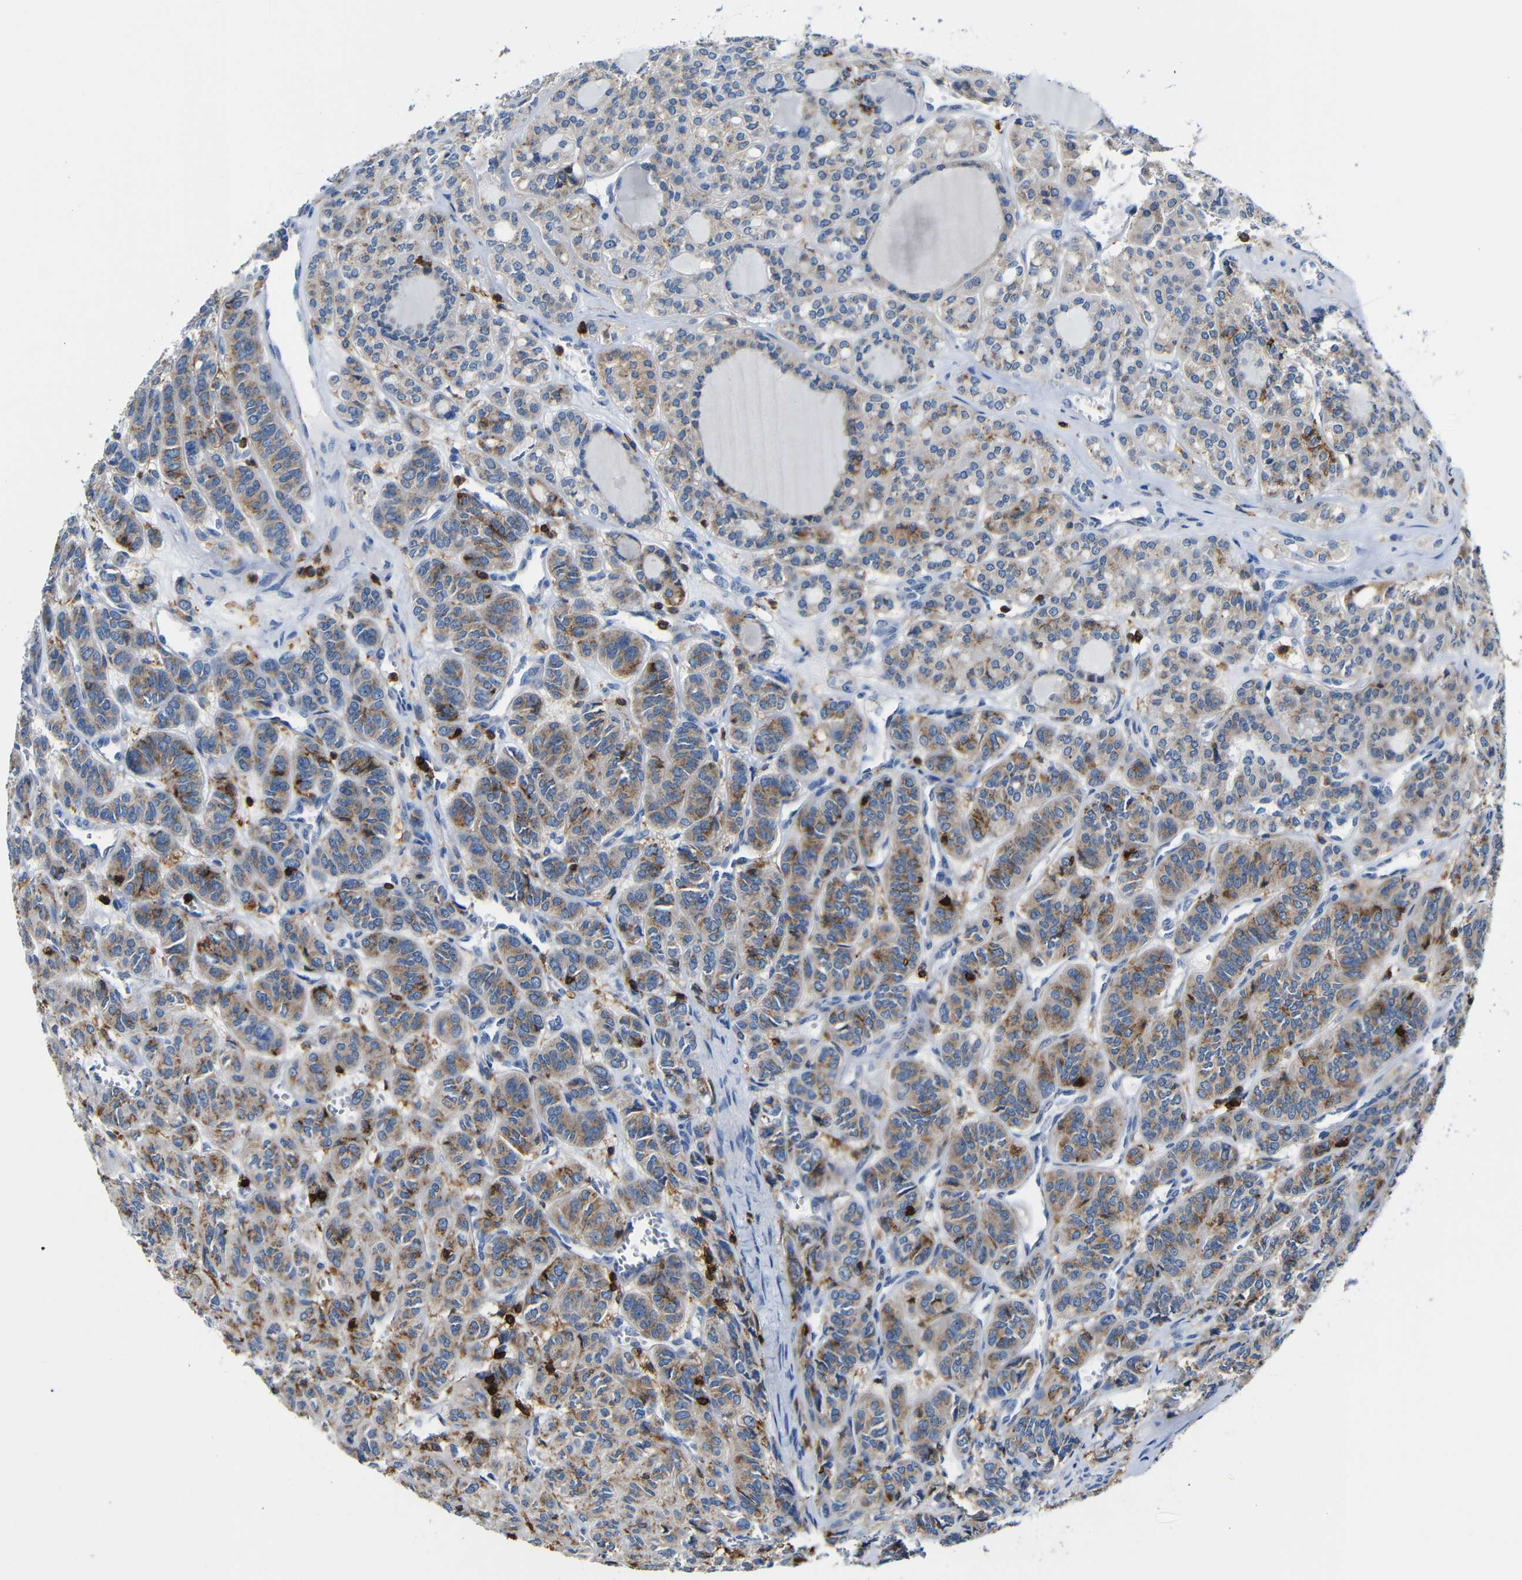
{"staining": {"intensity": "moderate", "quantity": ">75%", "location": "cytoplasmic/membranous"}, "tissue": "thyroid cancer", "cell_type": "Tumor cells", "image_type": "cancer", "snomed": [{"axis": "morphology", "description": "Follicular adenoma carcinoma, NOS"}, {"axis": "topography", "description": "Thyroid gland"}], "caption": "About >75% of tumor cells in human thyroid cancer display moderate cytoplasmic/membranous protein staining as visualized by brown immunohistochemical staining.", "gene": "P2RY12", "patient": {"sex": "female", "age": 71}}